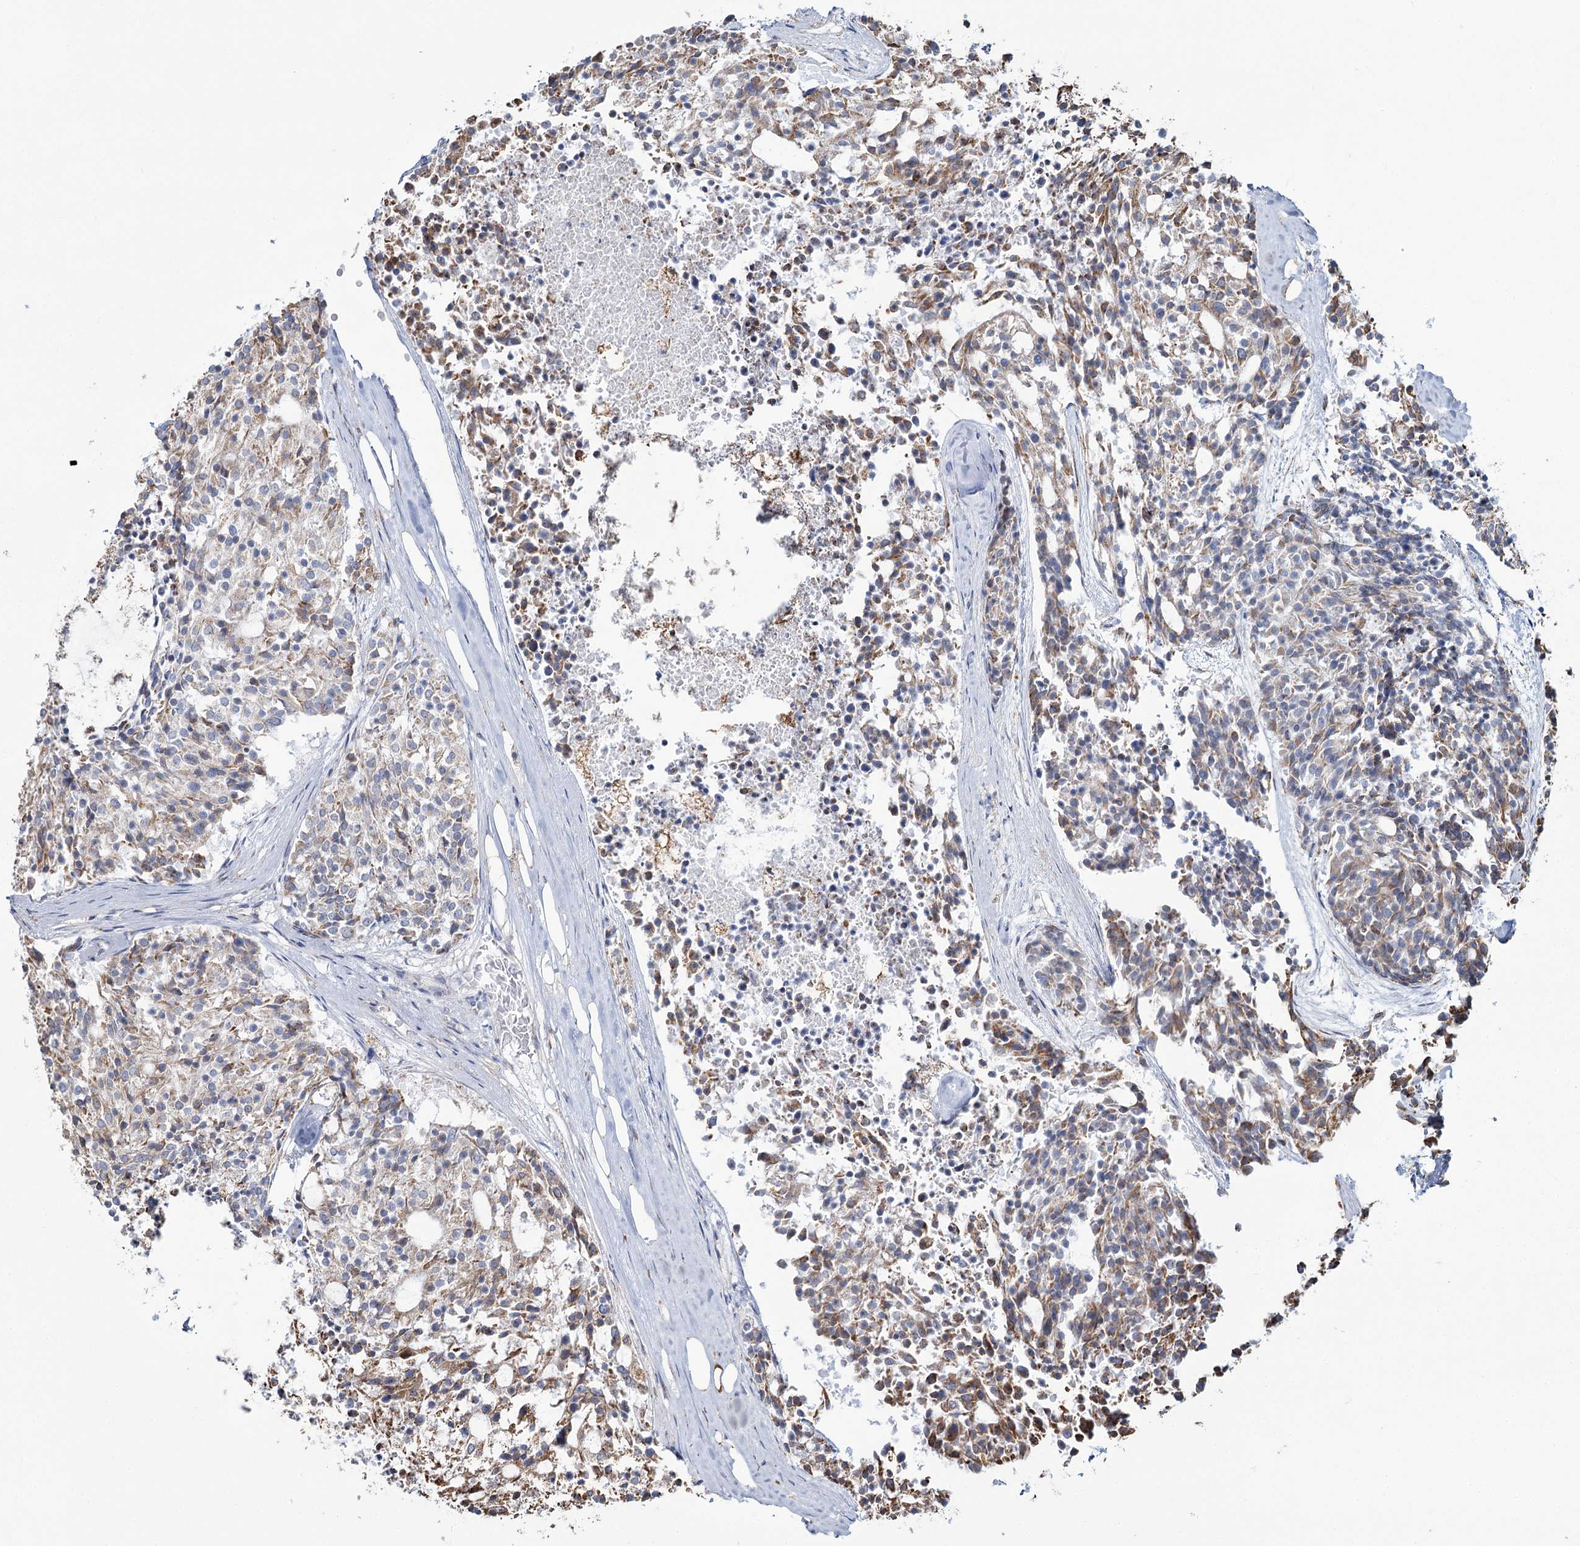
{"staining": {"intensity": "weak", "quantity": "<25%", "location": "cytoplasmic/membranous"}, "tissue": "carcinoid", "cell_type": "Tumor cells", "image_type": "cancer", "snomed": [{"axis": "morphology", "description": "Carcinoid, malignant, NOS"}, {"axis": "topography", "description": "Pancreas"}], "caption": "IHC histopathology image of neoplastic tissue: malignant carcinoid stained with DAB shows no significant protein staining in tumor cells. (DAB (3,3'-diaminobenzidine) IHC, high magnification).", "gene": "ZCCHC9", "patient": {"sex": "female", "age": 54}}